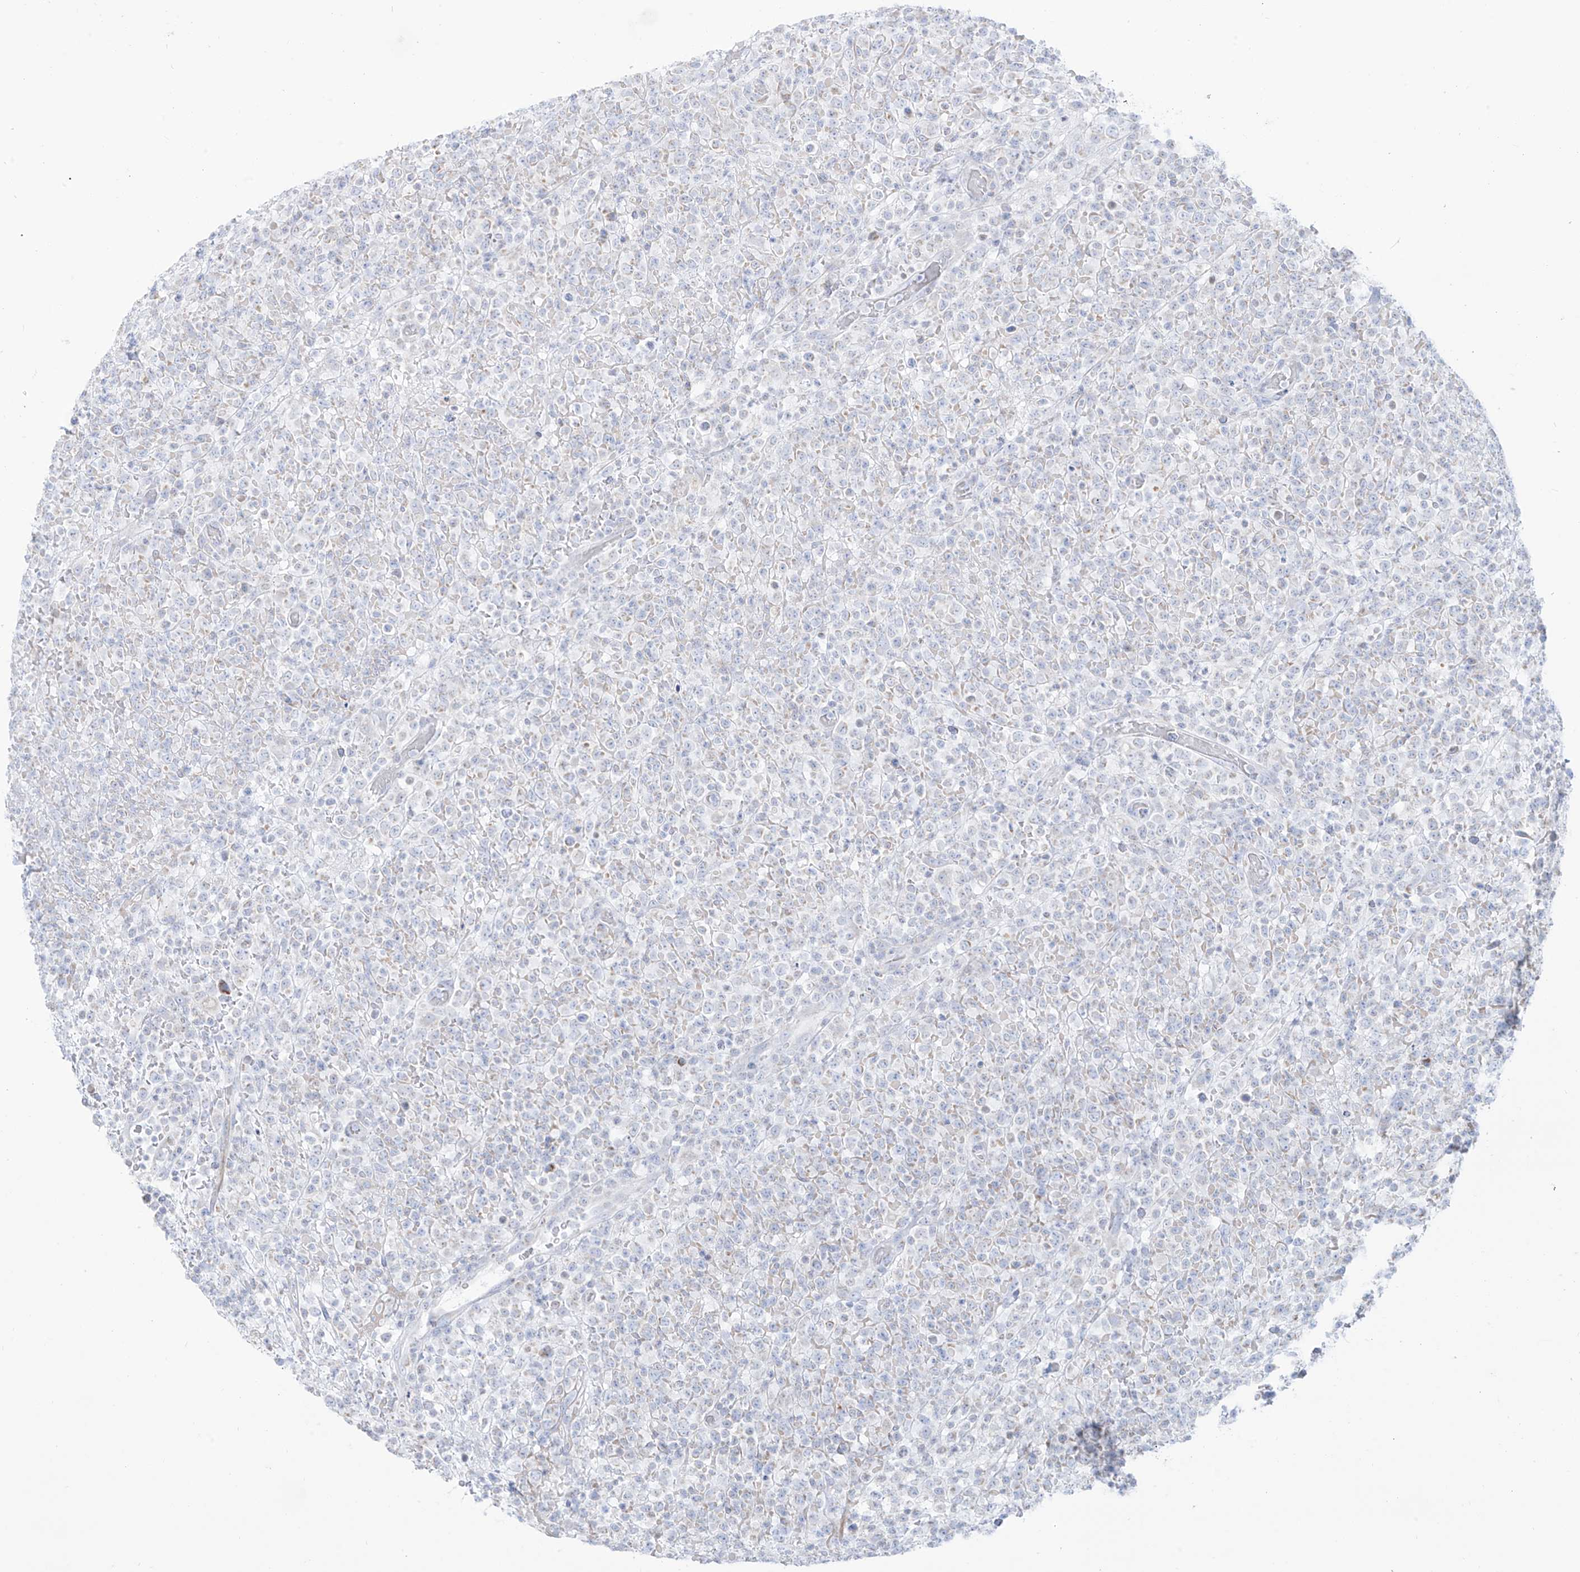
{"staining": {"intensity": "negative", "quantity": "none", "location": "none"}, "tissue": "lymphoma", "cell_type": "Tumor cells", "image_type": "cancer", "snomed": [{"axis": "morphology", "description": "Malignant lymphoma, non-Hodgkin's type, High grade"}, {"axis": "topography", "description": "Colon"}], "caption": "An IHC histopathology image of high-grade malignant lymphoma, non-Hodgkin's type is shown. There is no staining in tumor cells of high-grade malignant lymphoma, non-Hodgkin's type.", "gene": "SLC26A3", "patient": {"sex": "female", "age": 53}}